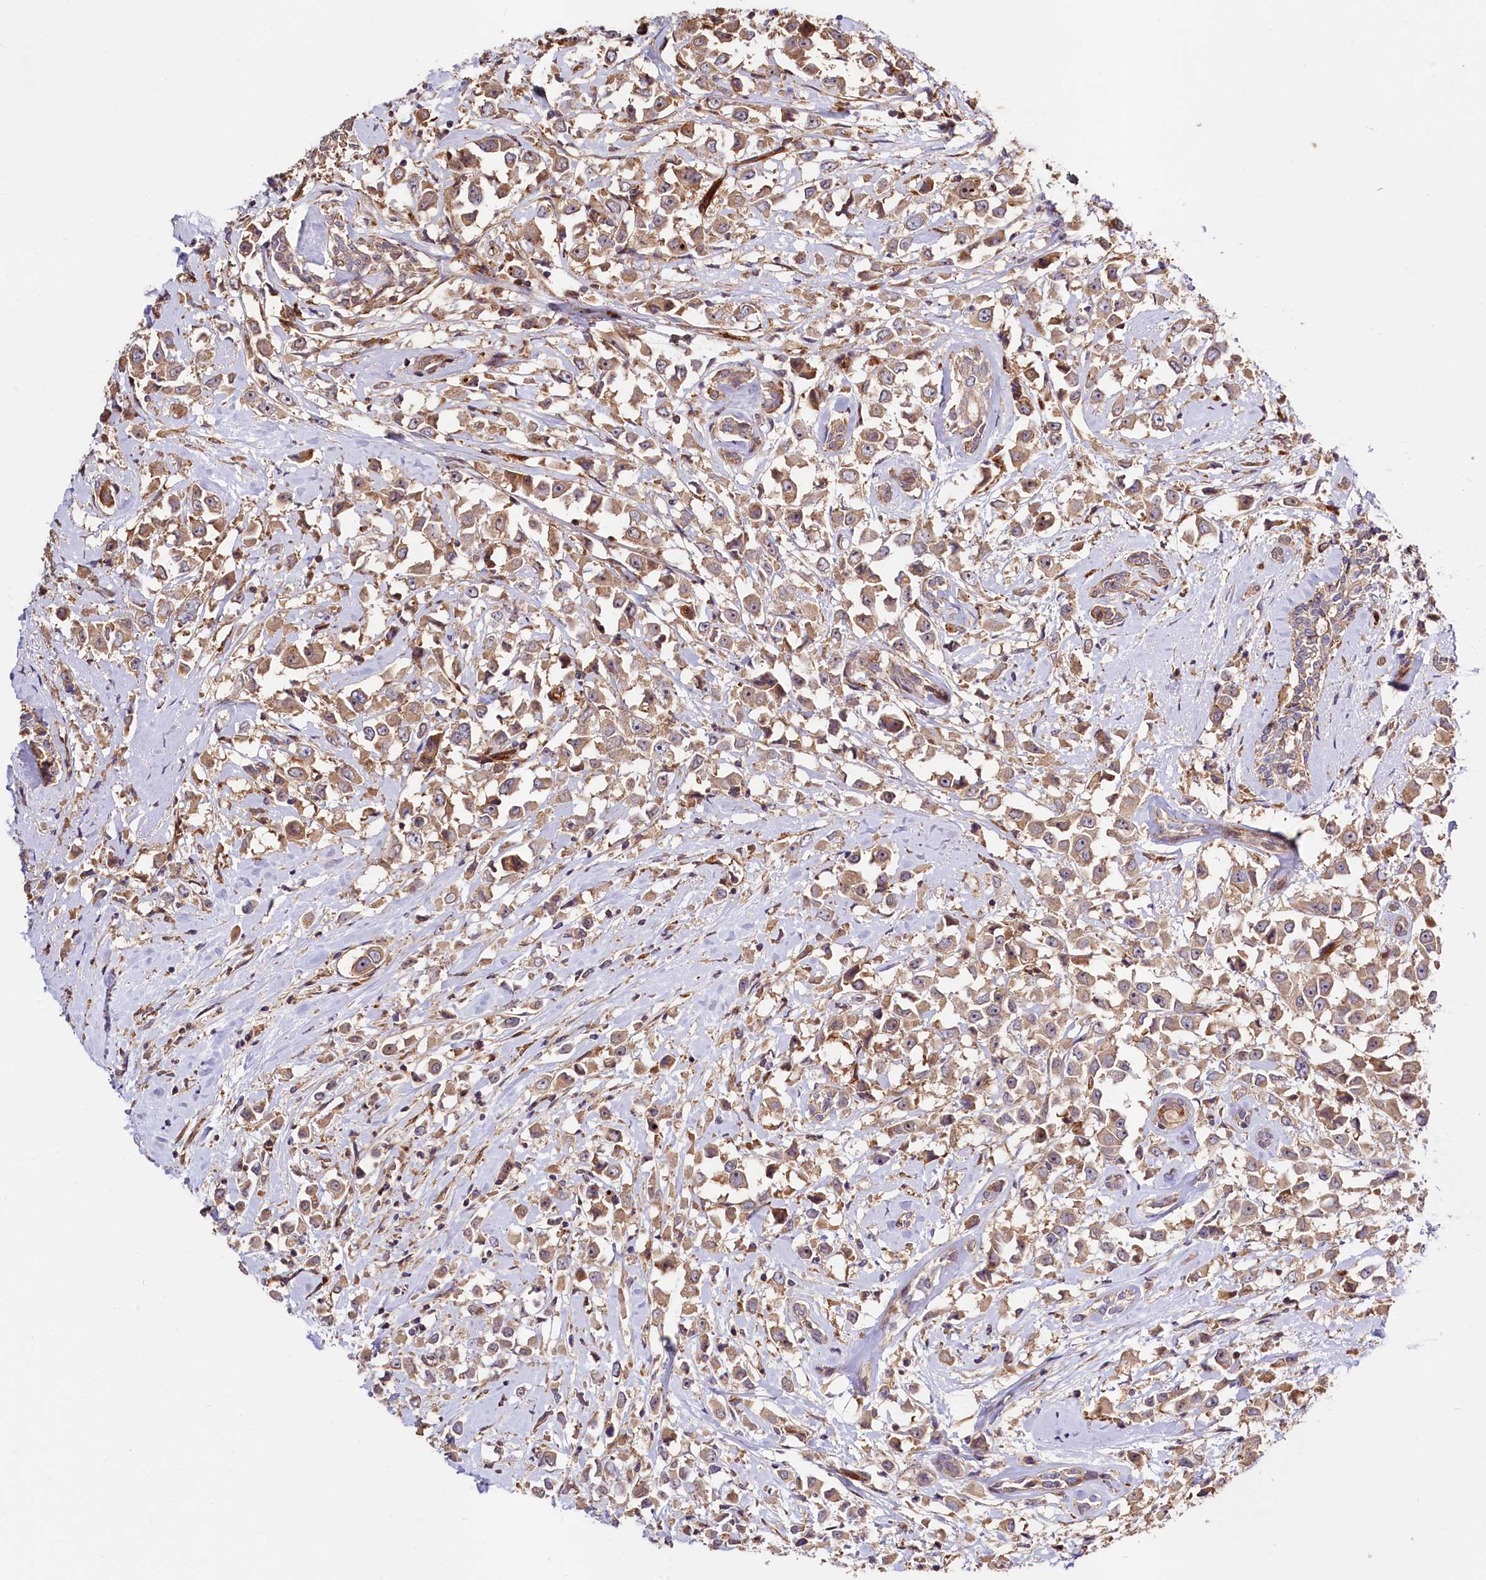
{"staining": {"intensity": "moderate", "quantity": ">75%", "location": "cytoplasmic/membranous"}, "tissue": "breast cancer", "cell_type": "Tumor cells", "image_type": "cancer", "snomed": [{"axis": "morphology", "description": "Duct carcinoma"}, {"axis": "topography", "description": "Breast"}], "caption": "Breast cancer stained with a protein marker exhibits moderate staining in tumor cells.", "gene": "KLHDC4", "patient": {"sex": "female", "age": 87}}